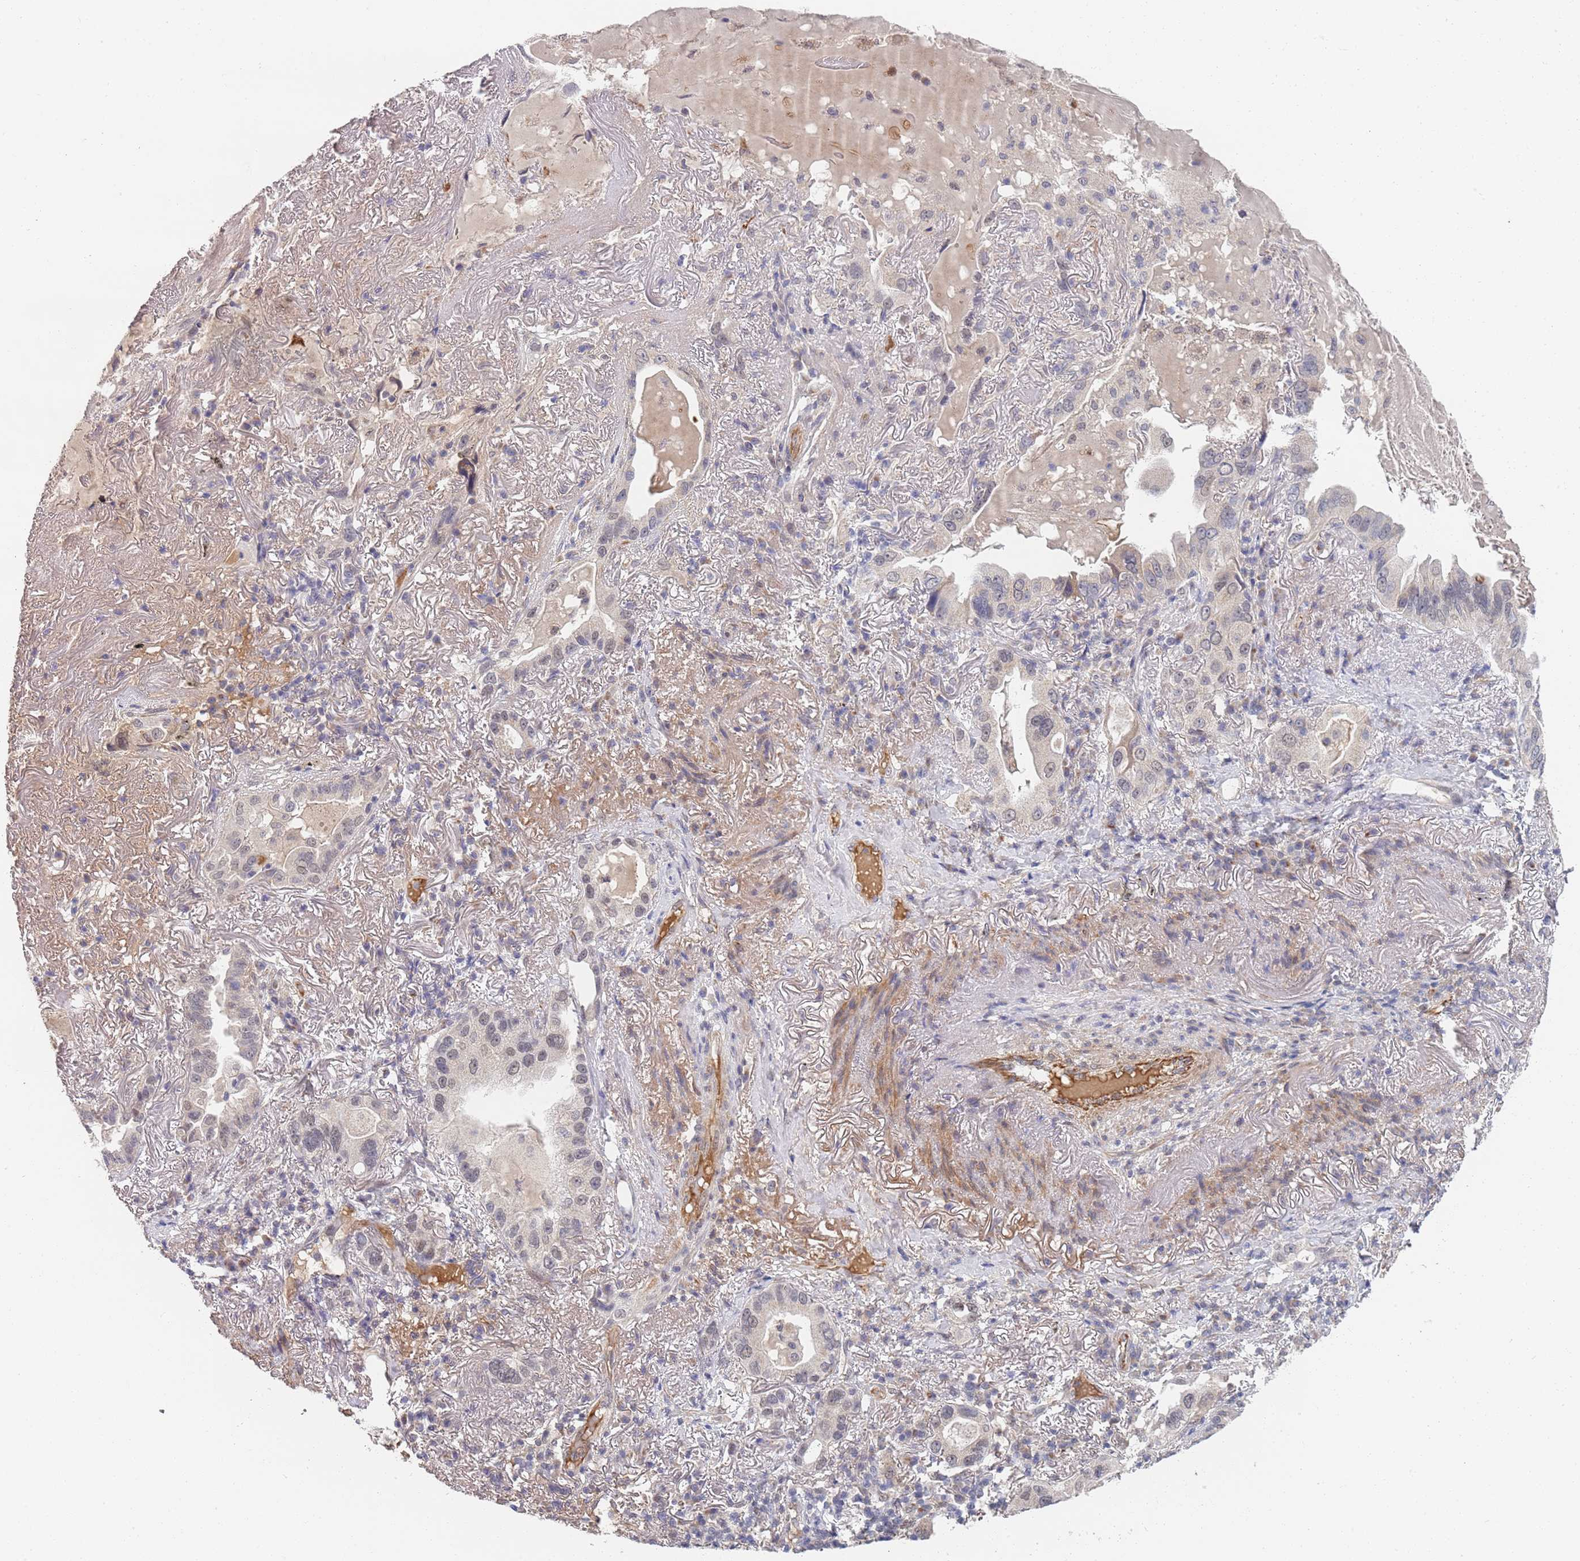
{"staining": {"intensity": "negative", "quantity": "none", "location": "none"}, "tissue": "lung cancer", "cell_type": "Tumor cells", "image_type": "cancer", "snomed": [{"axis": "morphology", "description": "Adenocarcinoma, NOS"}, {"axis": "topography", "description": "Lung"}], "caption": "DAB (3,3'-diaminobenzidine) immunohistochemical staining of lung adenocarcinoma demonstrates no significant positivity in tumor cells.", "gene": "B4GALT4", "patient": {"sex": "female", "age": 69}}